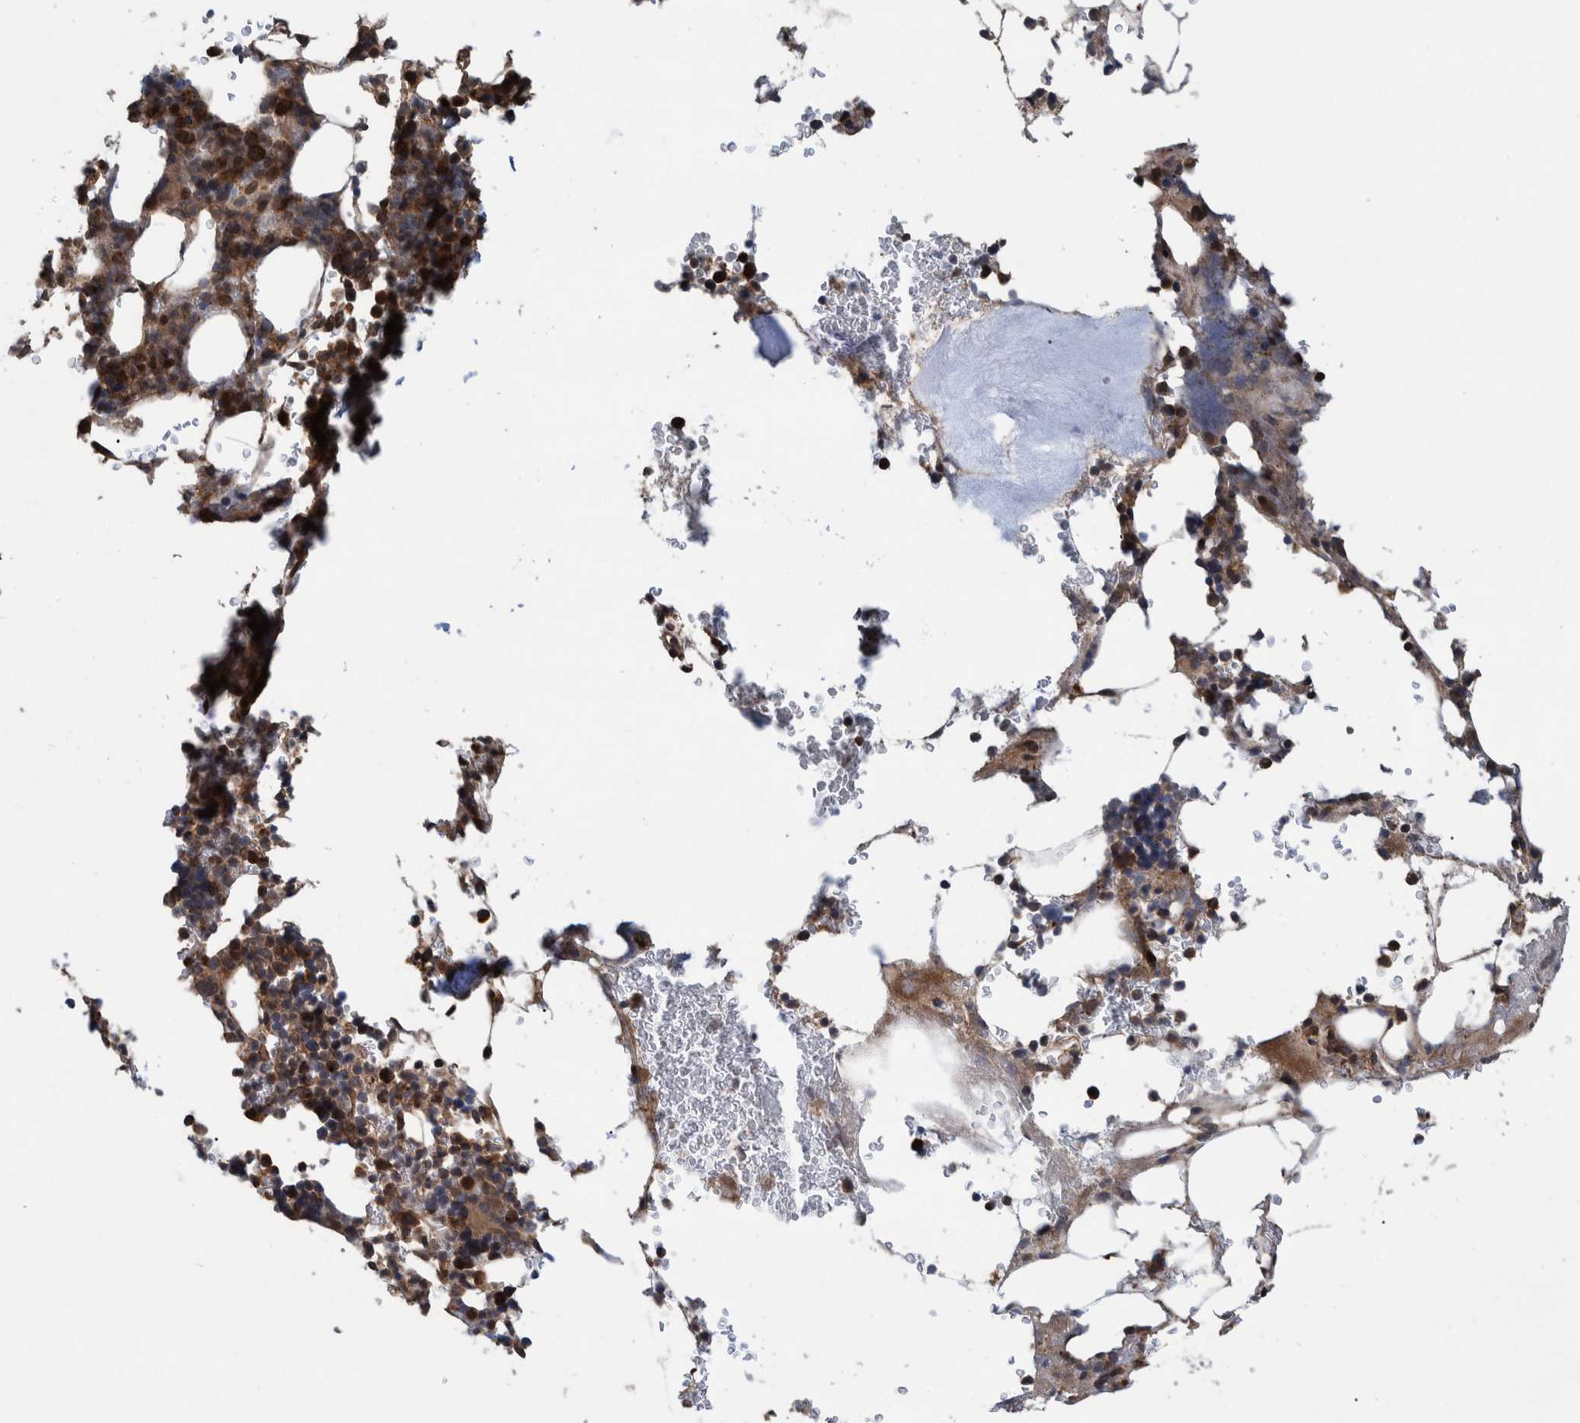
{"staining": {"intensity": "strong", "quantity": "25%-75%", "location": "cytoplasmic/membranous"}, "tissue": "bone marrow", "cell_type": "Hematopoietic cells", "image_type": "normal", "snomed": [{"axis": "morphology", "description": "Normal tissue, NOS"}, {"axis": "topography", "description": "Bone marrow"}], "caption": "High-power microscopy captured an immunohistochemistry histopathology image of benign bone marrow, revealing strong cytoplasmic/membranous positivity in approximately 25%-75% of hematopoietic cells. (Stains: DAB in brown, nuclei in blue, Microscopy: brightfield microscopy at high magnification).", "gene": "MRPS7", "patient": {"sex": "female", "age": 81}}